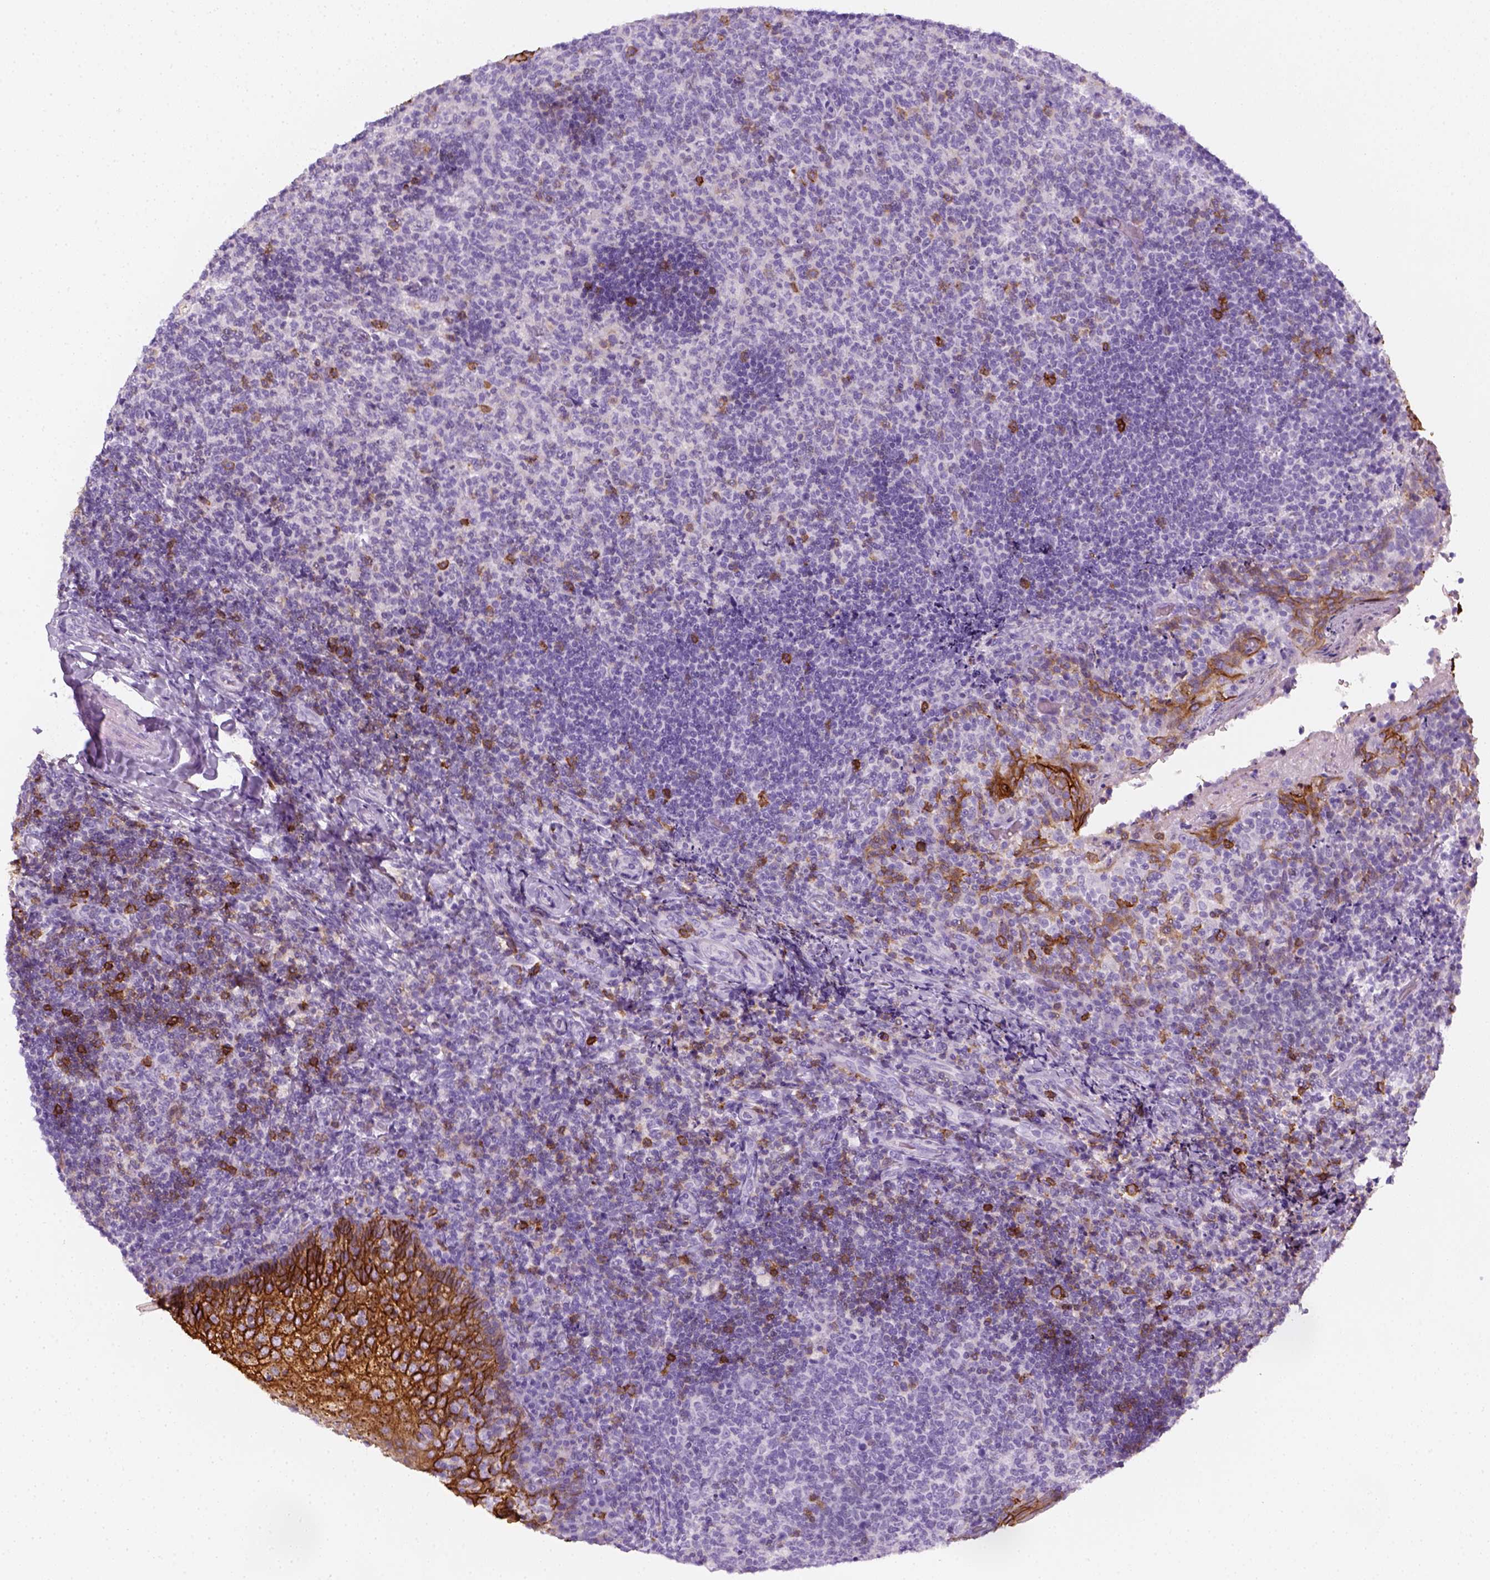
{"staining": {"intensity": "negative", "quantity": "none", "location": "none"}, "tissue": "tonsil", "cell_type": "Germinal center cells", "image_type": "normal", "snomed": [{"axis": "morphology", "description": "Normal tissue, NOS"}, {"axis": "topography", "description": "Tonsil"}], "caption": "Protein analysis of benign tonsil displays no significant positivity in germinal center cells.", "gene": "AQP3", "patient": {"sex": "female", "age": 10}}